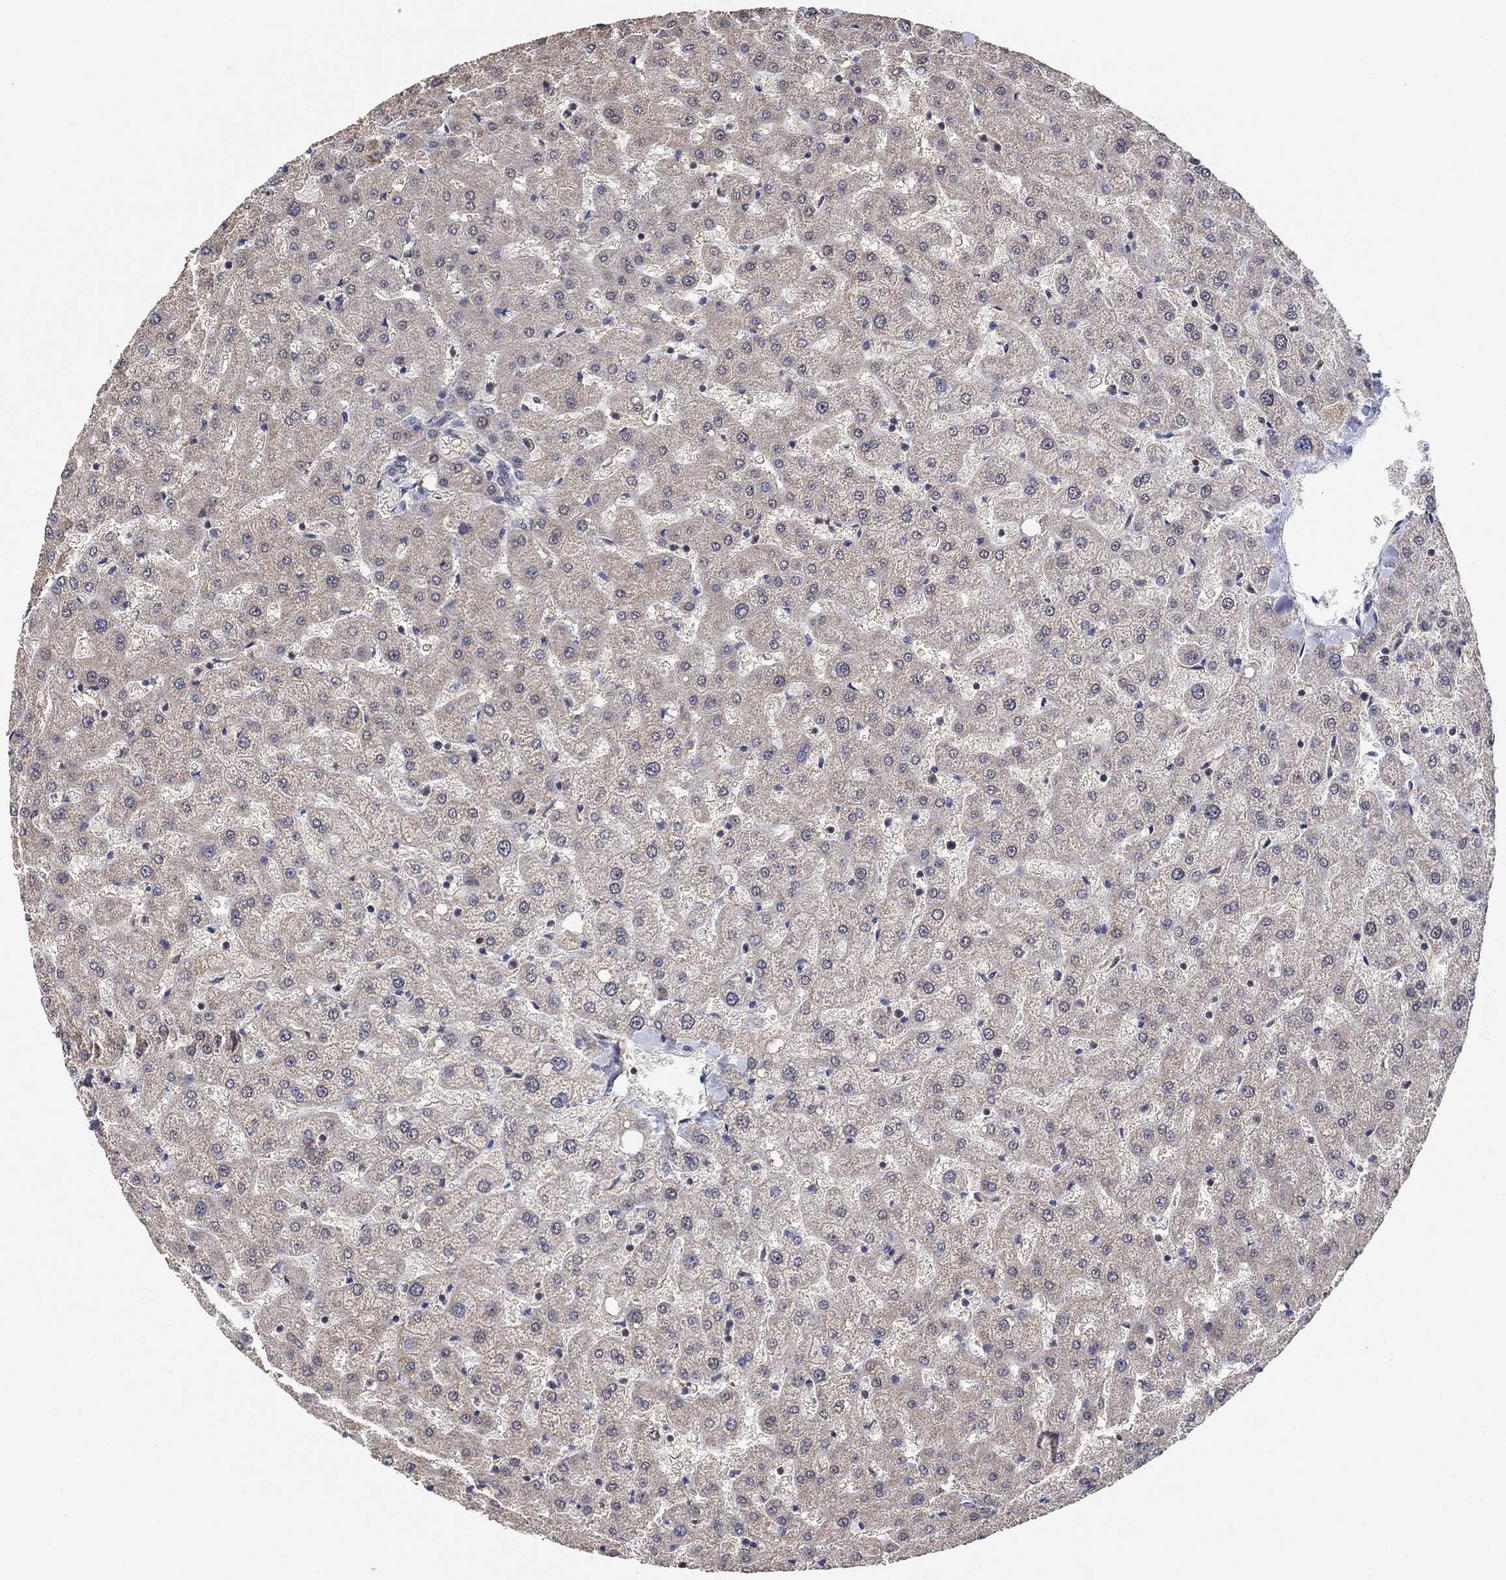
{"staining": {"intensity": "negative", "quantity": "none", "location": "none"}, "tissue": "liver", "cell_type": "Cholangiocytes", "image_type": "normal", "snomed": [{"axis": "morphology", "description": "Normal tissue, NOS"}, {"axis": "topography", "description": "Liver"}], "caption": "High power microscopy histopathology image of an immunohistochemistry (IHC) image of unremarkable liver, revealing no significant staining in cholangiocytes.", "gene": "CCDC43", "patient": {"sex": "female", "age": 50}}